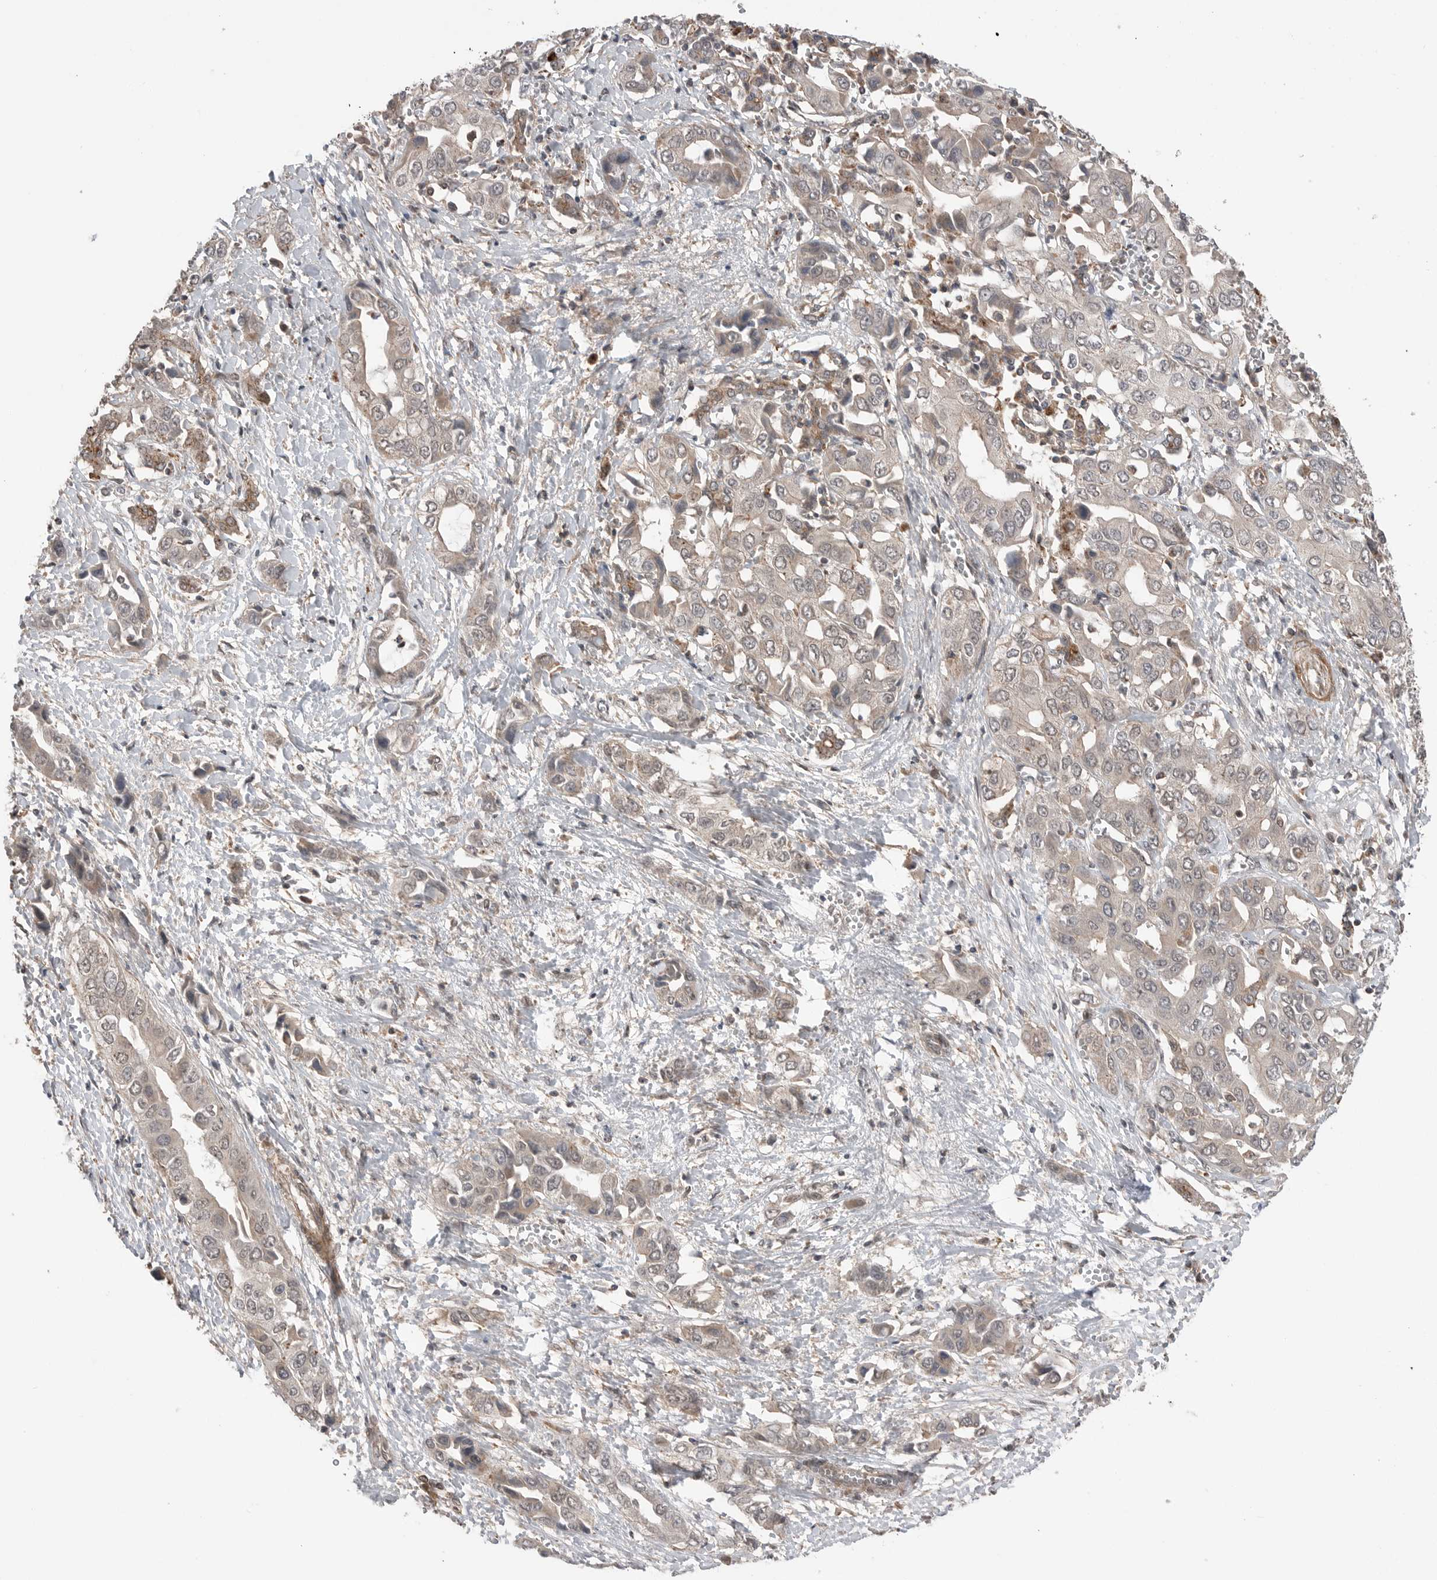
{"staining": {"intensity": "negative", "quantity": "none", "location": "none"}, "tissue": "liver cancer", "cell_type": "Tumor cells", "image_type": "cancer", "snomed": [{"axis": "morphology", "description": "Cholangiocarcinoma"}, {"axis": "topography", "description": "Liver"}], "caption": "Image shows no protein expression in tumor cells of liver cancer (cholangiocarcinoma) tissue.", "gene": "PEAK1", "patient": {"sex": "female", "age": 52}}